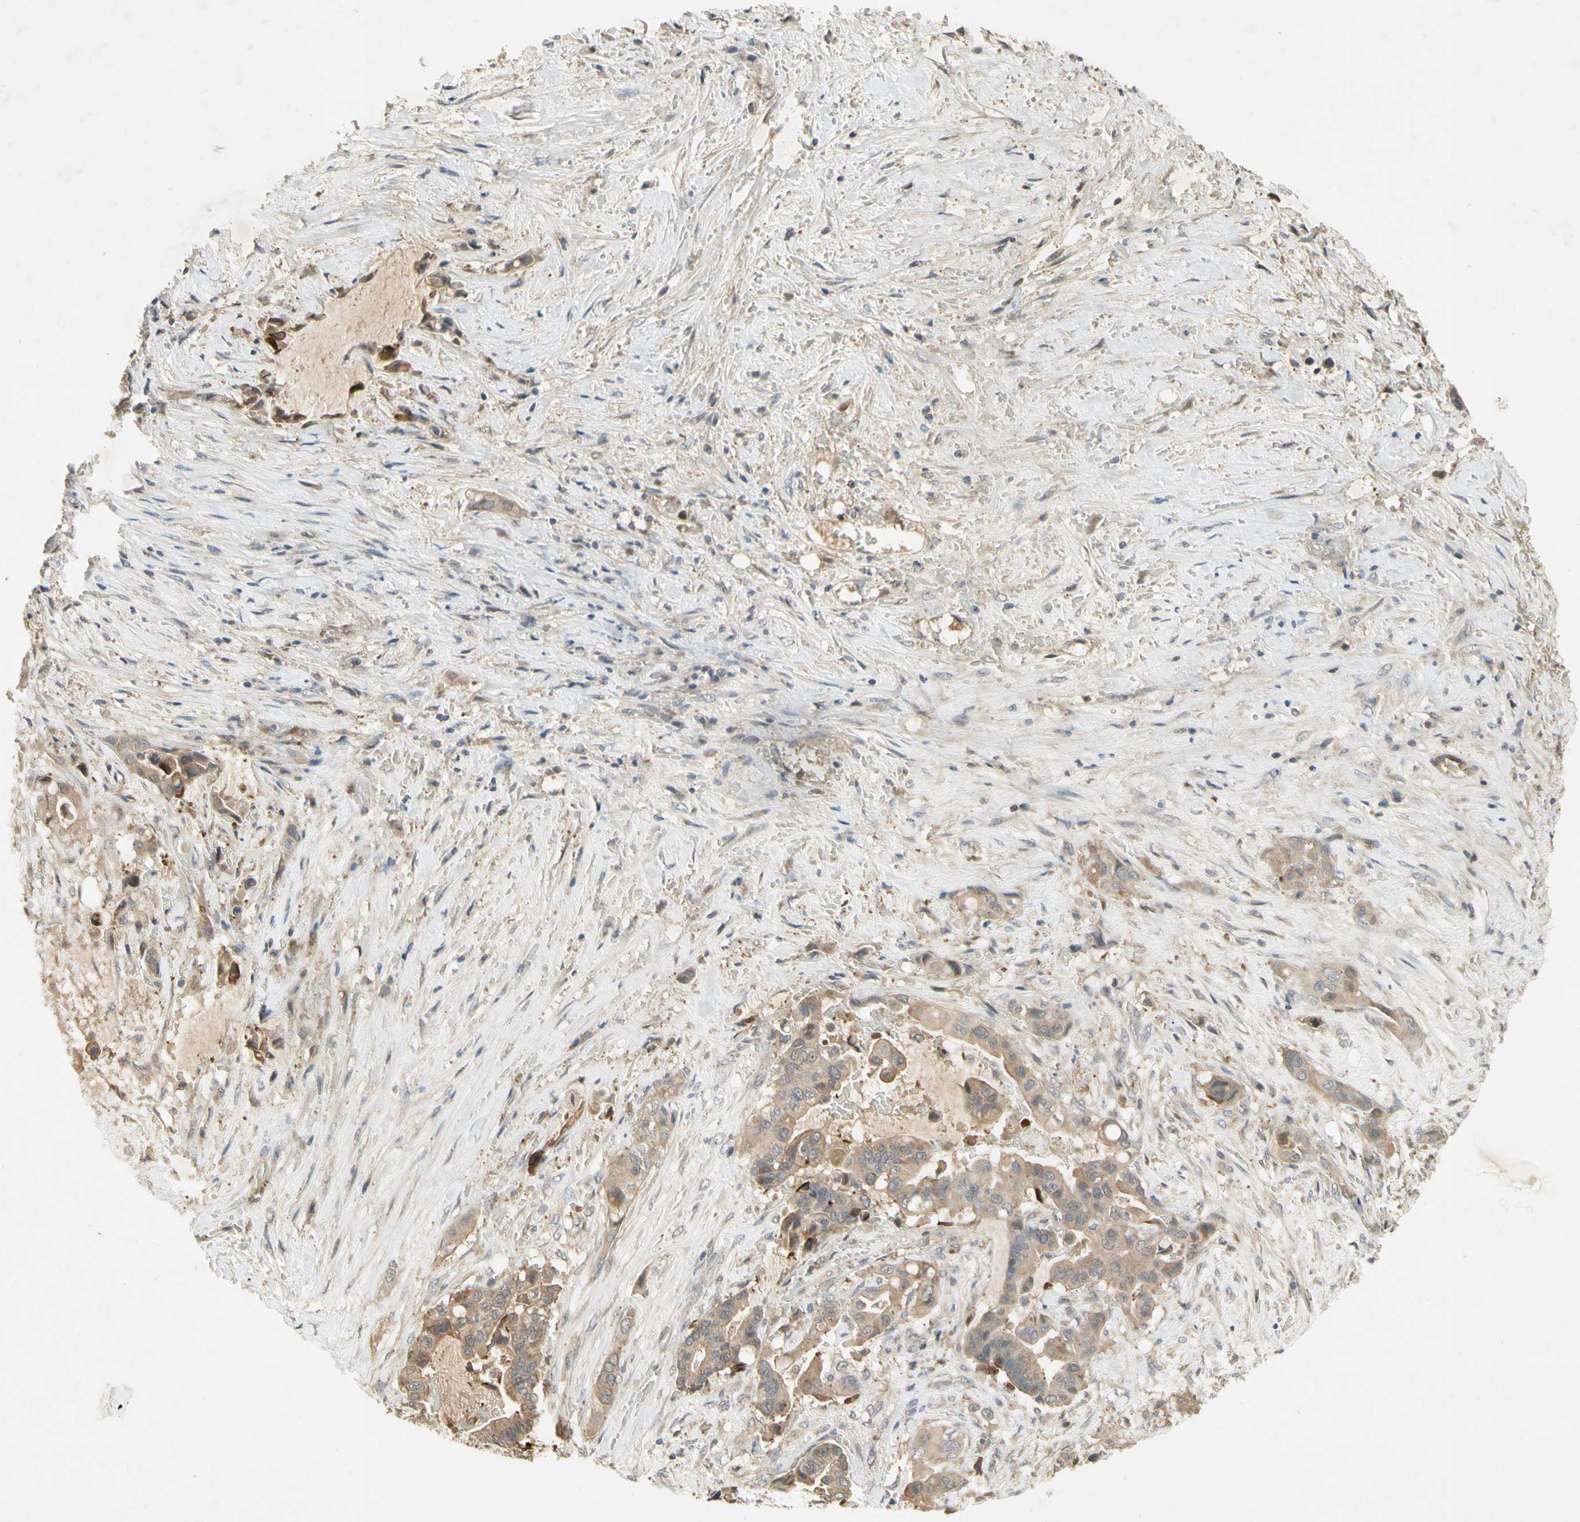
{"staining": {"intensity": "weak", "quantity": "25%-75%", "location": "cytoplasmic/membranous"}, "tissue": "liver cancer", "cell_type": "Tumor cells", "image_type": "cancer", "snomed": [{"axis": "morphology", "description": "Cholangiocarcinoma"}, {"axis": "topography", "description": "Liver"}], "caption": "Protein expression analysis of human cholangiocarcinoma (liver) reveals weak cytoplasmic/membranous expression in approximately 25%-75% of tumor cells.", "gene": "NRG4", "patient": {"sex": "female", "age": 61}}